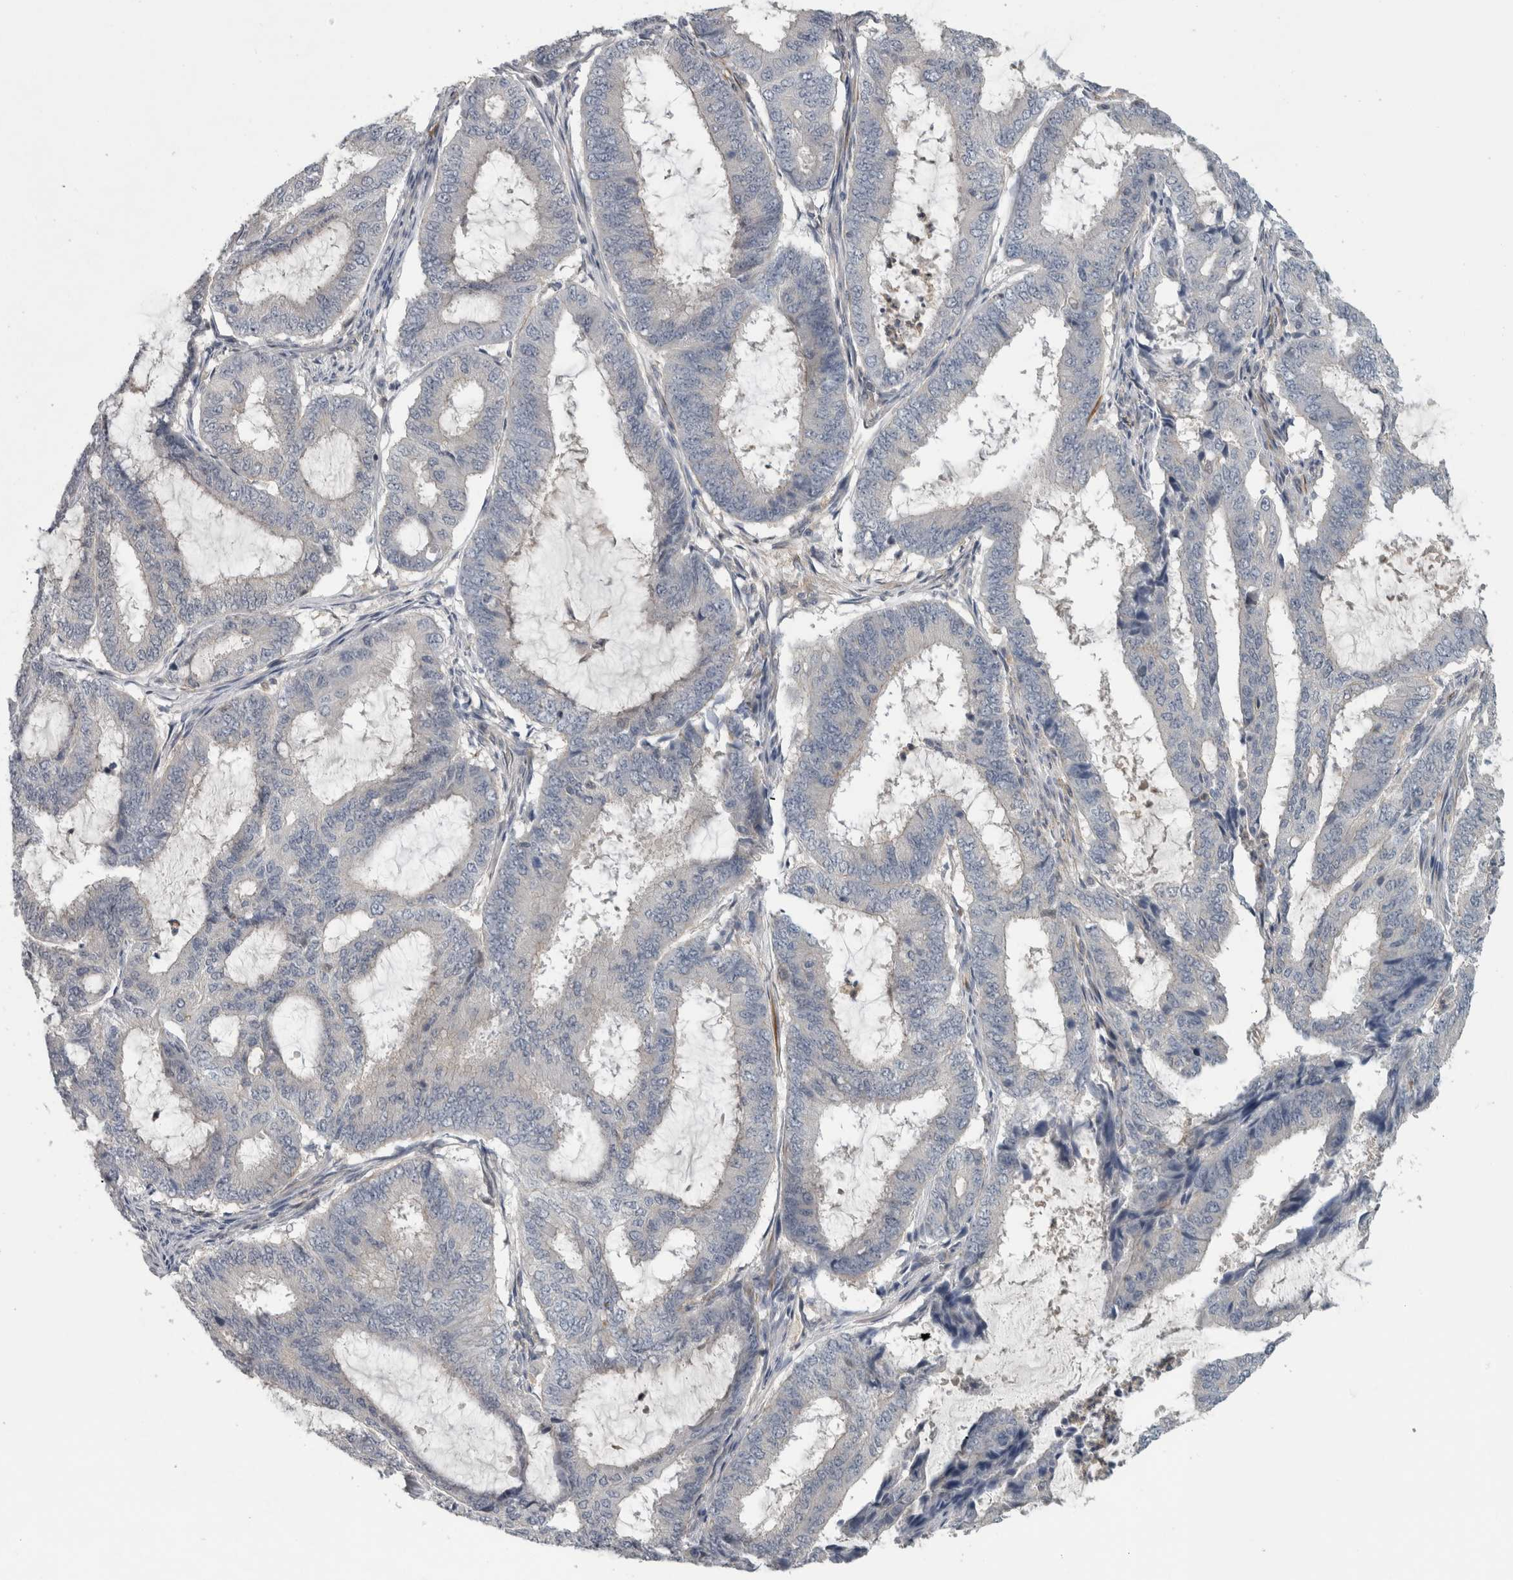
{"staining": {"intensity": "negative", "quantity": "none", "location": "none"}, "tissue": "endometrial cancer", "cell_type": "Tumor cells", "image_type": "cancer", "snomed": [{"axis": "morphology", "description": "Adenocarcinoma, NOS"}, {"axis": "topography", "description": "Endometrium"}], "caption": "Adenocarcinoma (endometrial) stained for a protein using IHC reveals no staining tumor cells.", "gene": "NAPRT", "patient": {"sex": "female", "age": 51}}